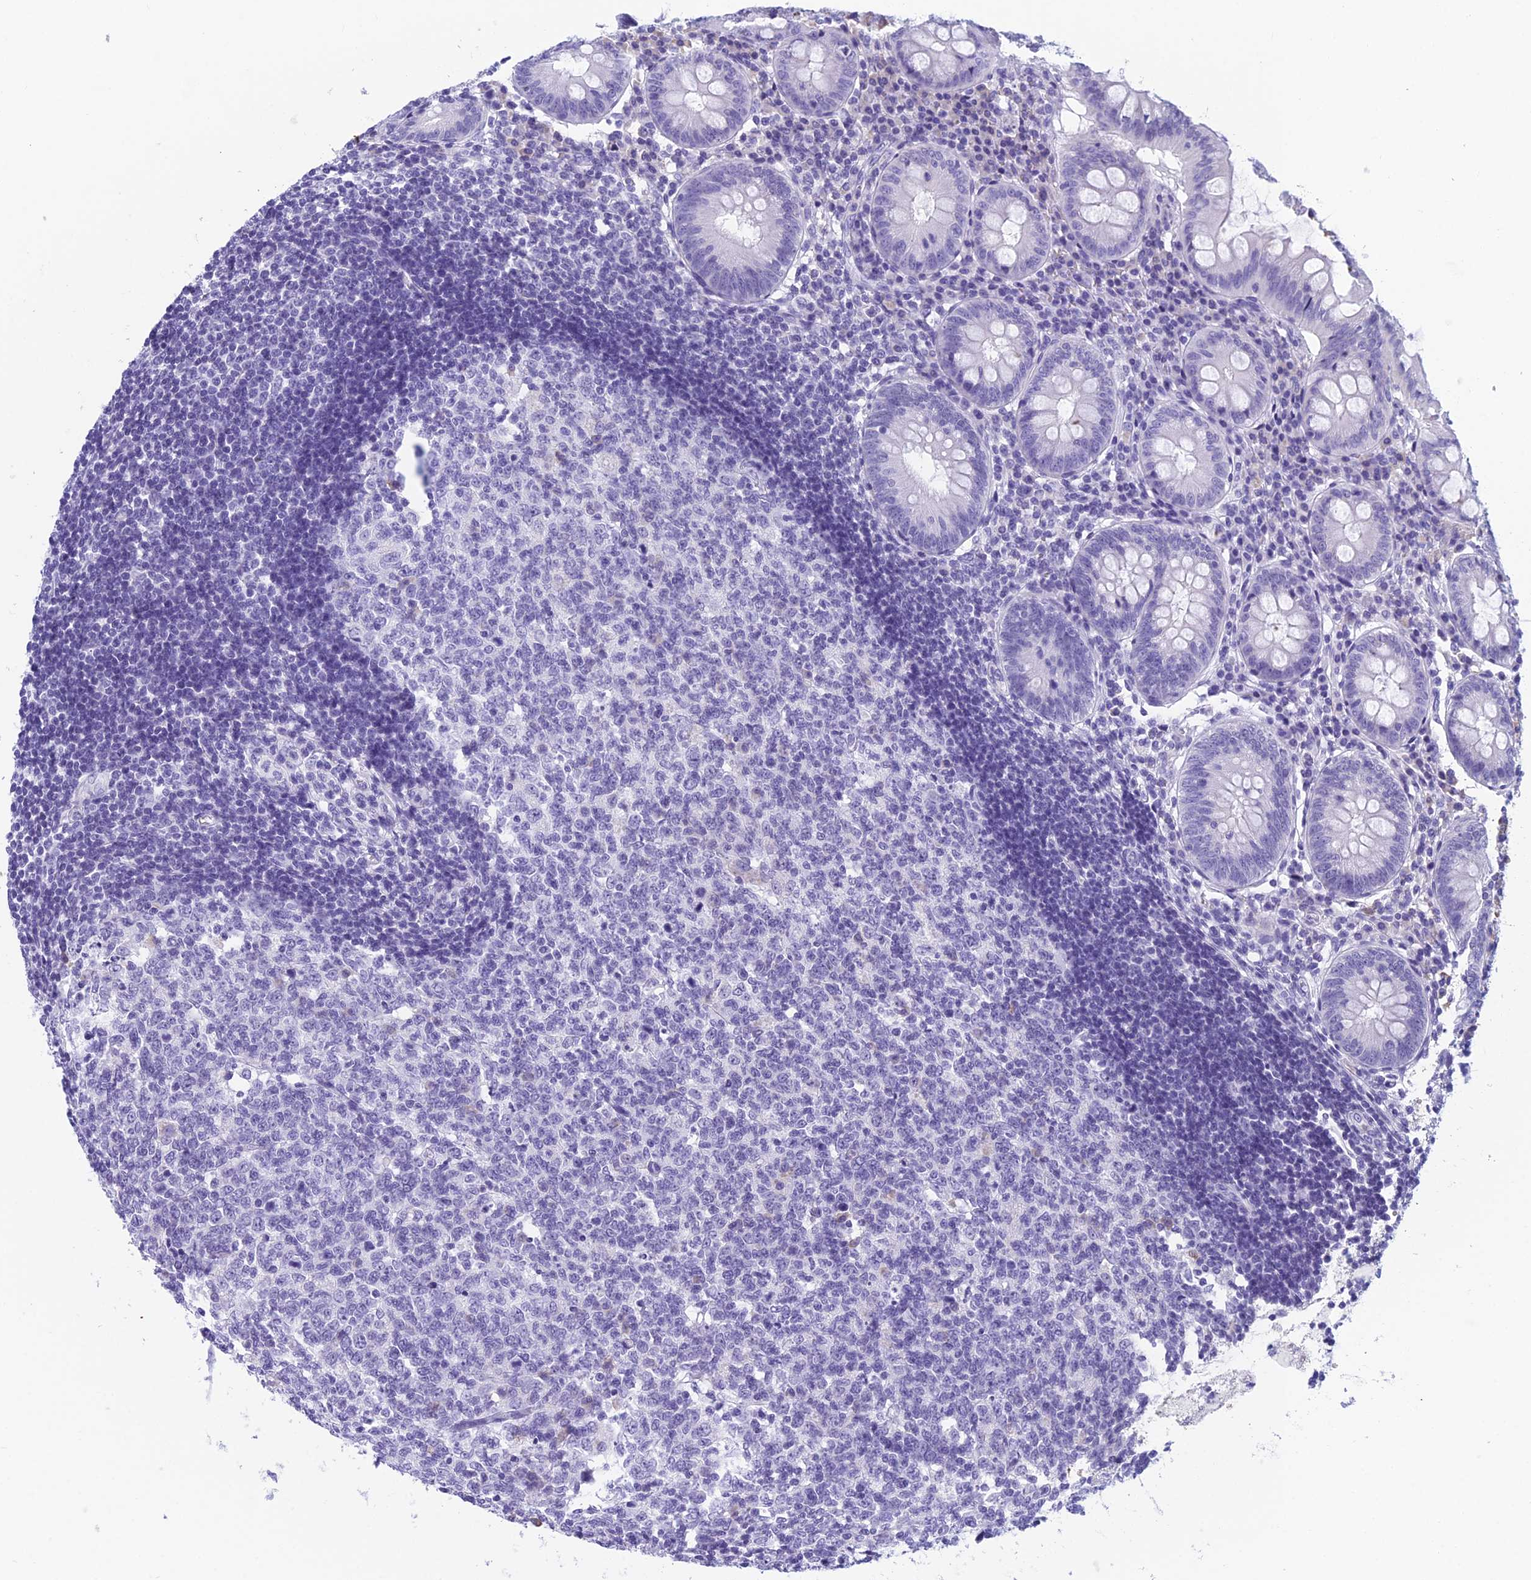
{"staining": {"intensity": "negative", "quantity": "none", "location": "none"}, "tissue": "appendix", "cell_type": "Glandular cells", "image_type": "normal", "snomed": [{"axis": "morphology", "description": "Normal tissue, NOS"}, {"axis": "topography", "description": "Appendix"}], "caption": "Histopathology image shows no significant protein positivity in glandular cells of unremarkable appendix. (DAB (3,3'-diaminobenzidine) immunohistochemistry with hematoxylin counter stain).", "gene": "NOC2L", "patient": {"sex": "female", "age": 54}}